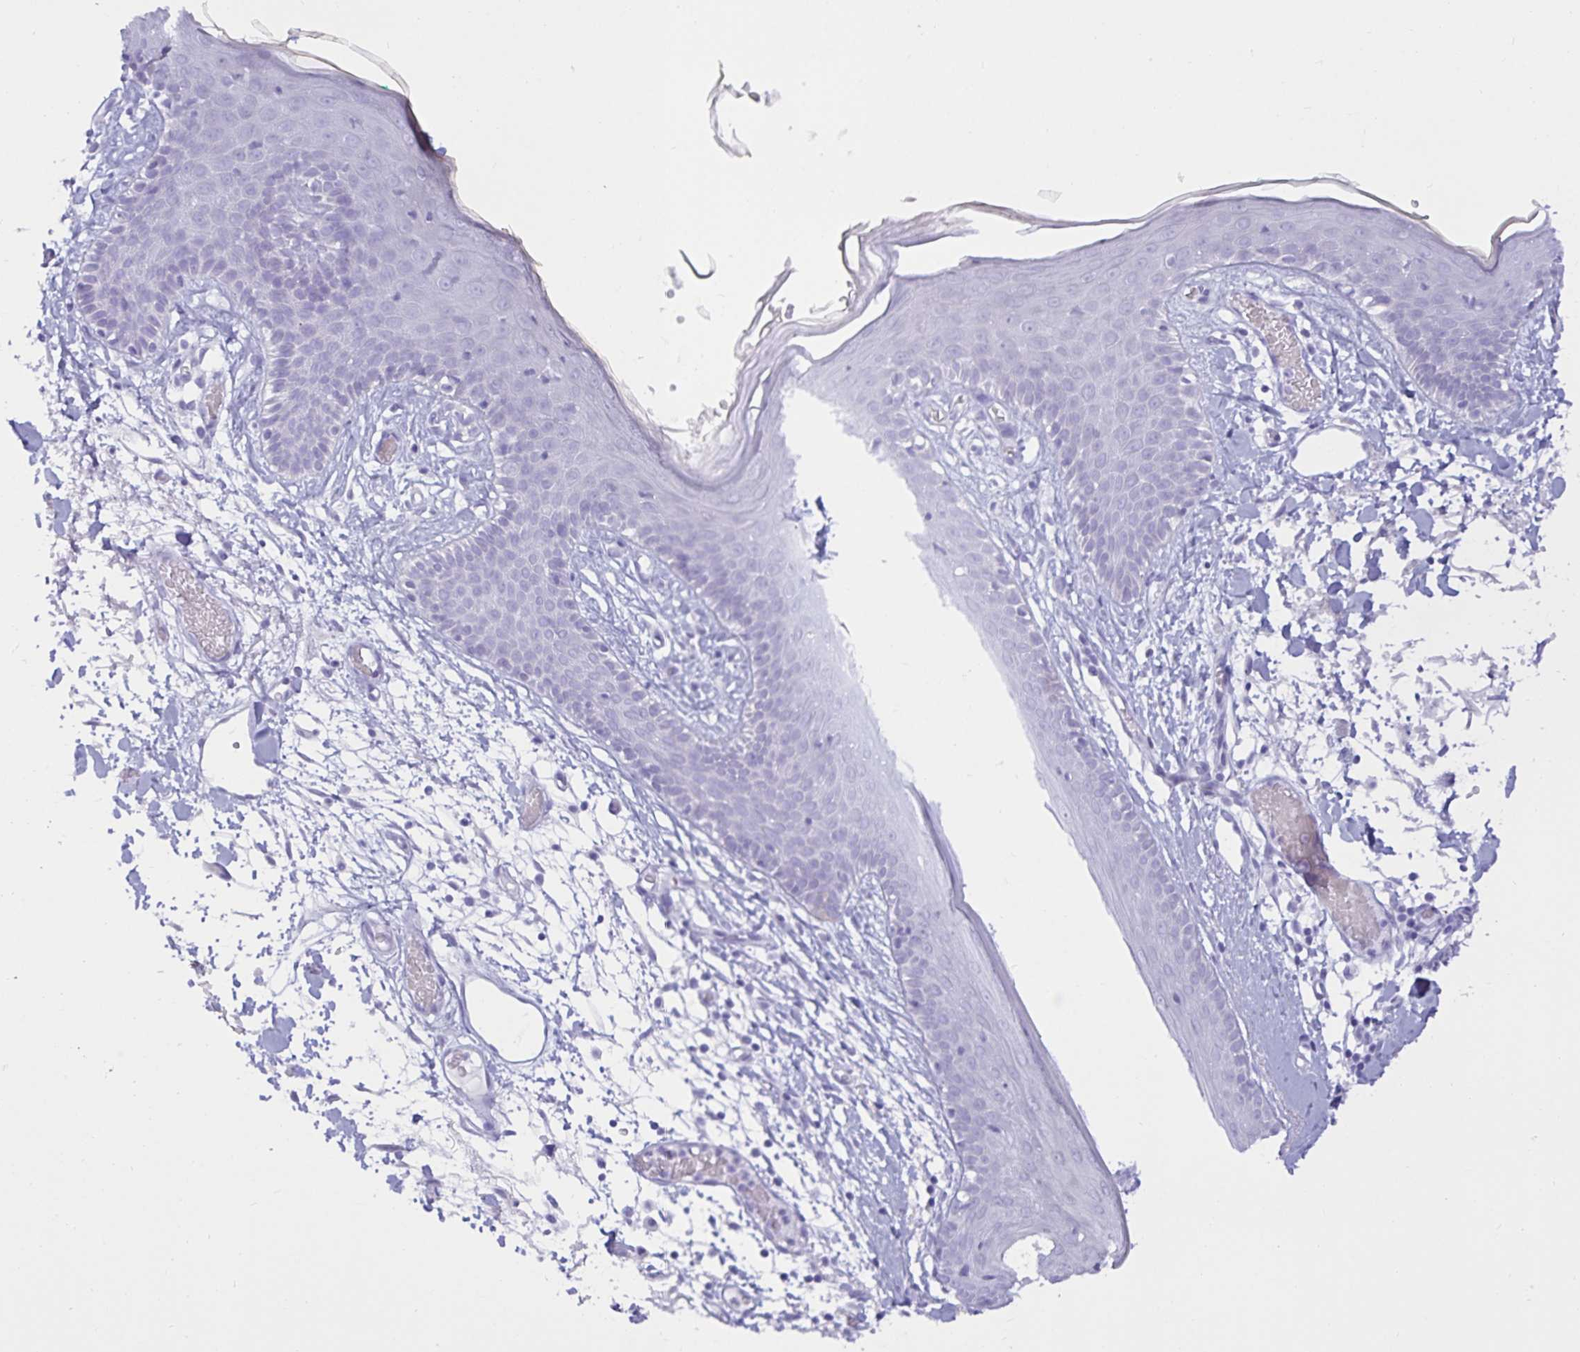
{"staining": {"intensity": "negative", "quantity": "none", "location": "none"}, "tissue": "skin", "cell_type": "Fibroblasts", "image_type": "normal", "snomed": [{"axis": "morphology", "description": "Normal tissue, NOS"}, {"axis": "topography", "description": "Skin"}], "caption": "Fibroblasts are negative for protein expression in normal human skin. (DAB immunohistochemistry (IHC) visualized using brightfield microscopy, high magnification).", "gene": "MON2", "patient": {"sex": "male", "age": 79}}